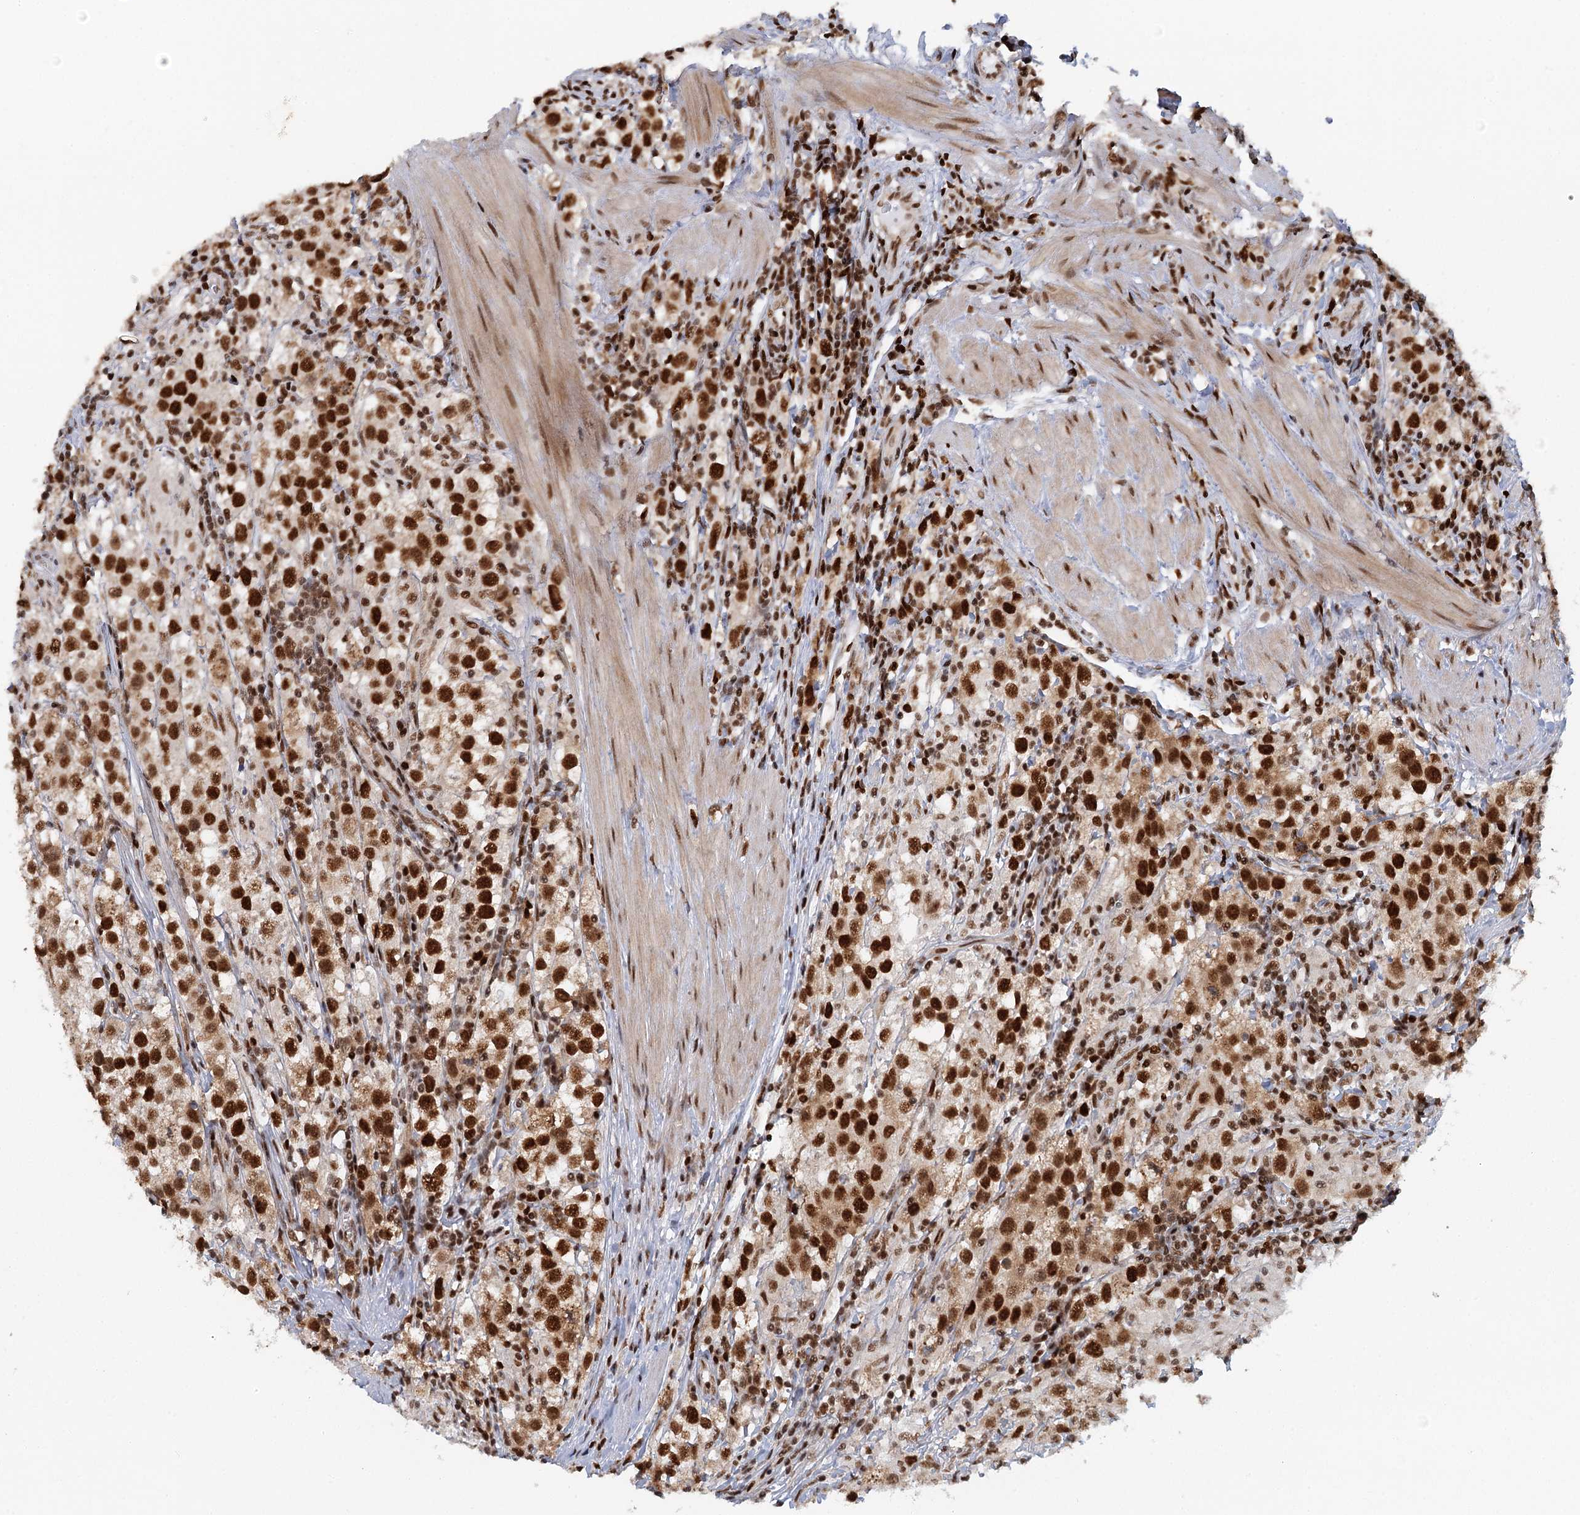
{"staining": {"intensity": "strong", "quantity": ">75%", "location": "nuclear"}, "tissue": "testis cancer", "cell_type": "Tumor cells", "image_type": "cancer", "snomed": [{"axis": "morphology", "description": "Seminoma, NOS"}, {"axis": "morphology", "description": "Carcinoma, Embryonal, NOS"}, {"axis": "topography", "description": "Testis"}], "caption": "This histopathology image exhibits immunohistochemistry (IHC) staining of human testis embryonal carcinoma, with high strong nuclear positivity in approximately >75% of tumor cells.", "gene": "GPATCH11", "patient": {"sex": "male", "age": 43}}